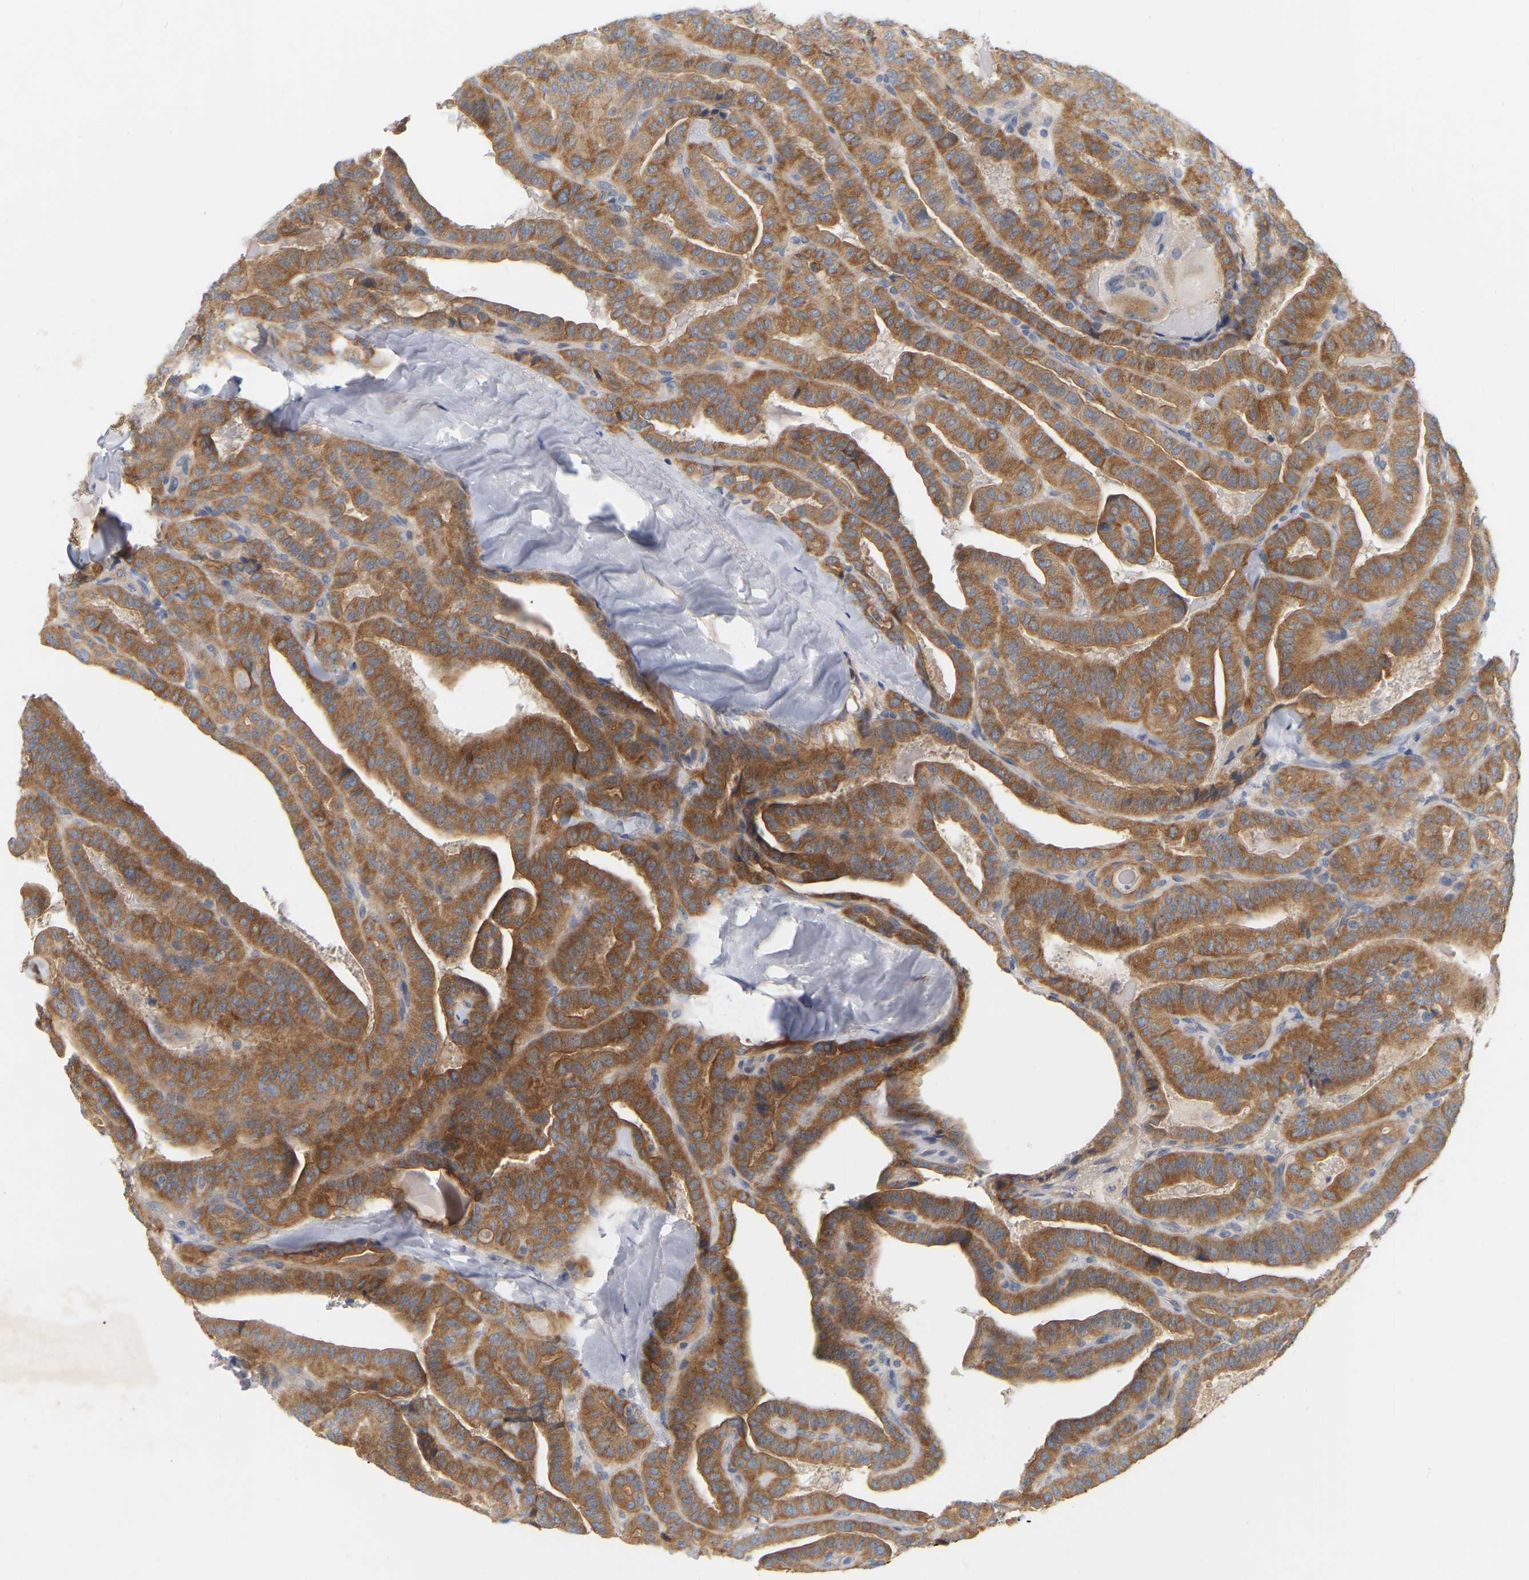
{"staining": {"intensity": "strong", "quantity": ">75%", "location": "cytoplasmic/membranous"}, "tissue": "thyroid cancer", "cell_type": "Tumor cells", "image_type": "cancer", "snomed": [{"axis": "morphology", "description": "Papillary adenocarcinoma, NOS"}, {"axis": "topography", "description": "Thyroid gland"}], "caption": "This micrograph shows immunohistochemistry staining of human thyroid cancer (papillary adenocarcinoma), with high strong cytoplasmic/membranous positivity in about >75% of tumor cells.", "gene": "MINDY4", "patient": {"sex": "male", "age": 77}}